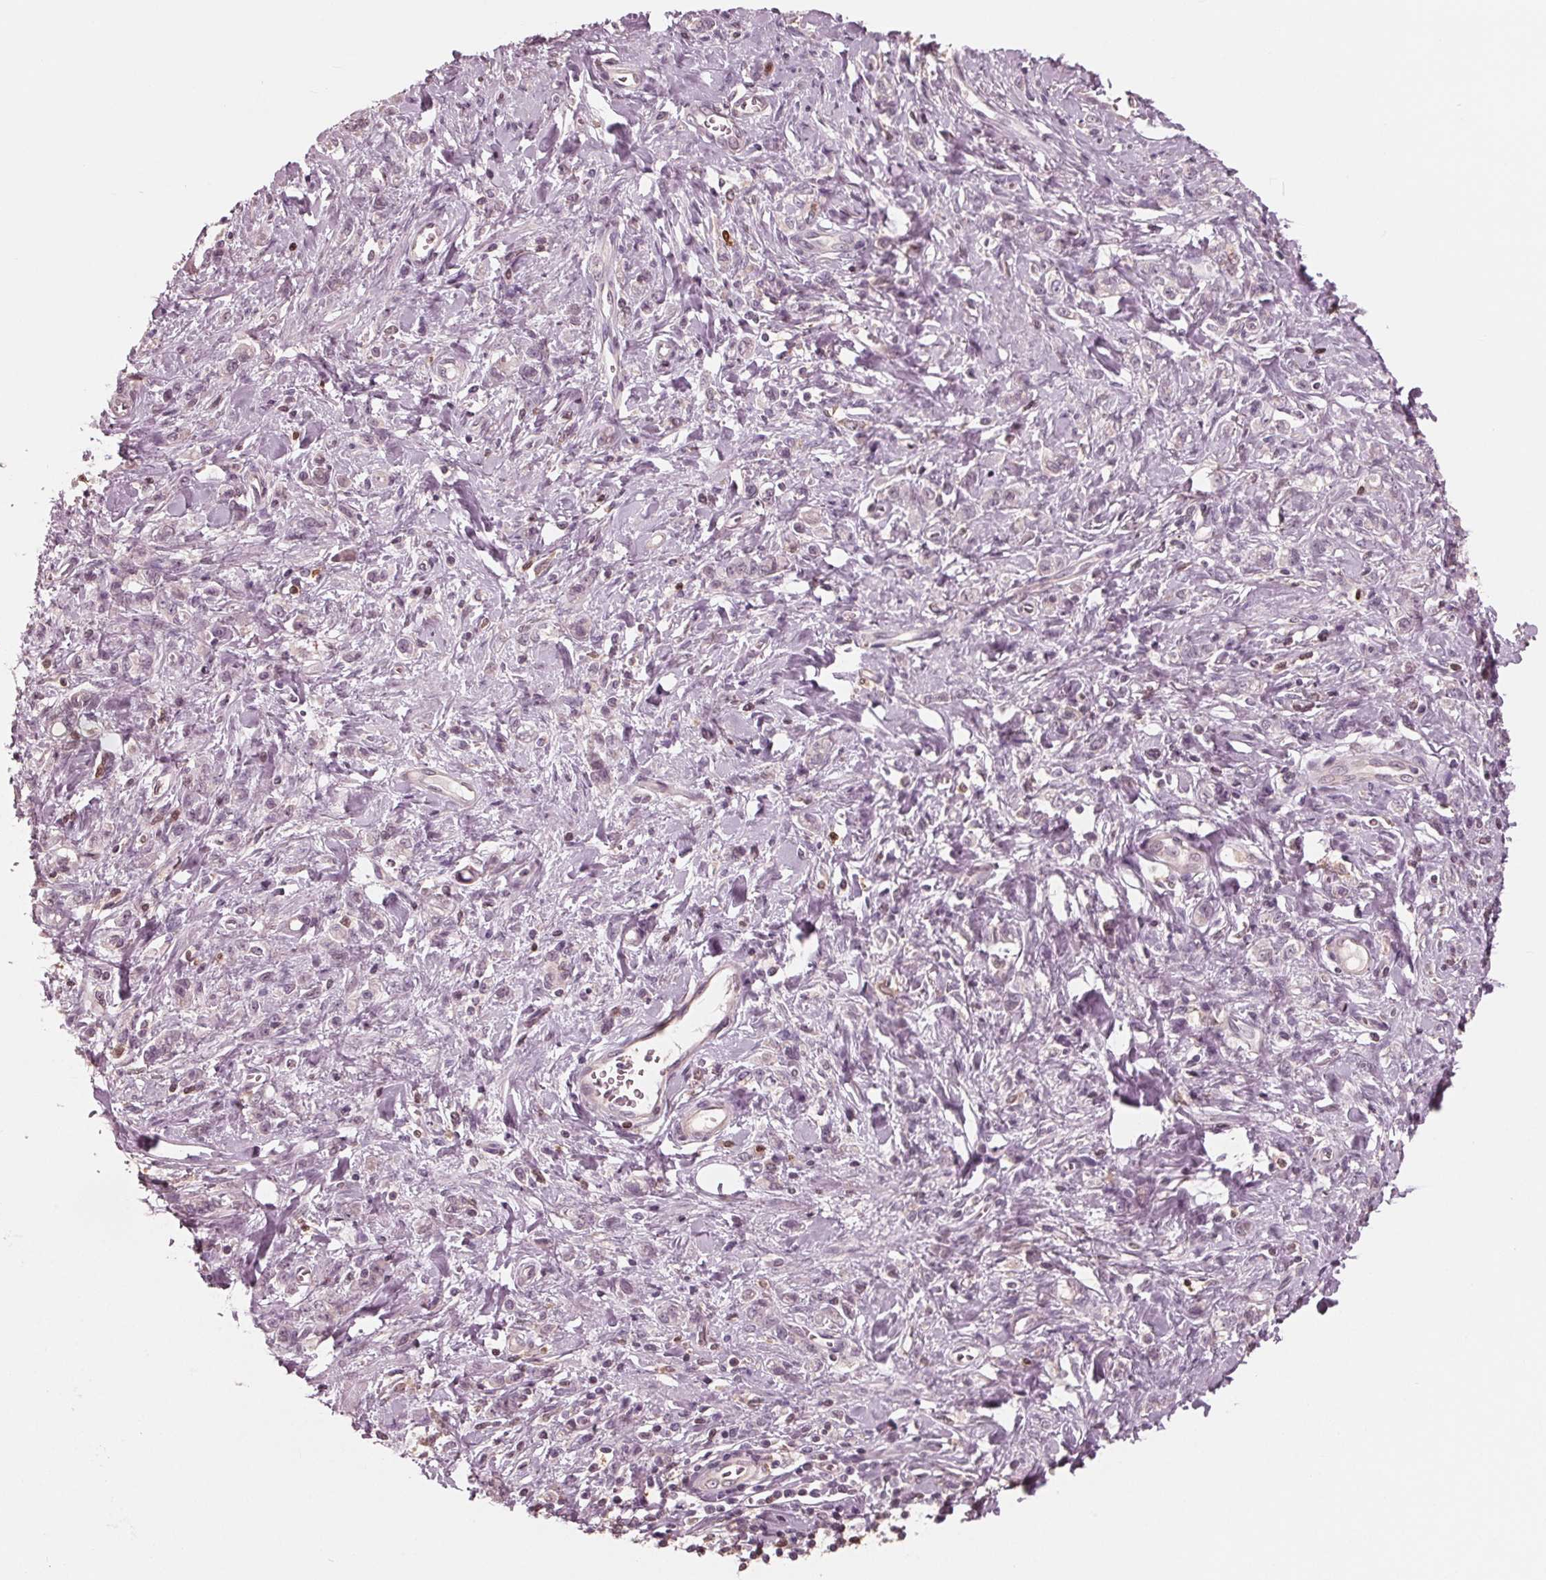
{"staining": {"intensity": "negative", "quantity": "none", "location": "none"}, "tissue": "stomach cancer", "cell_type": "Tumor cells", "image_type": "cancer", "snomed": [{"axis": "morphology", "description": "Adenocarcinoma, NOS"}, {"axis": "topography", "description": "Stomach"}], "caption": "The image demonstrates no significant positivity in tumor cells of stomach cancer.", "gene": "ING3", "patient": {"sex": "male", "age": 77}}